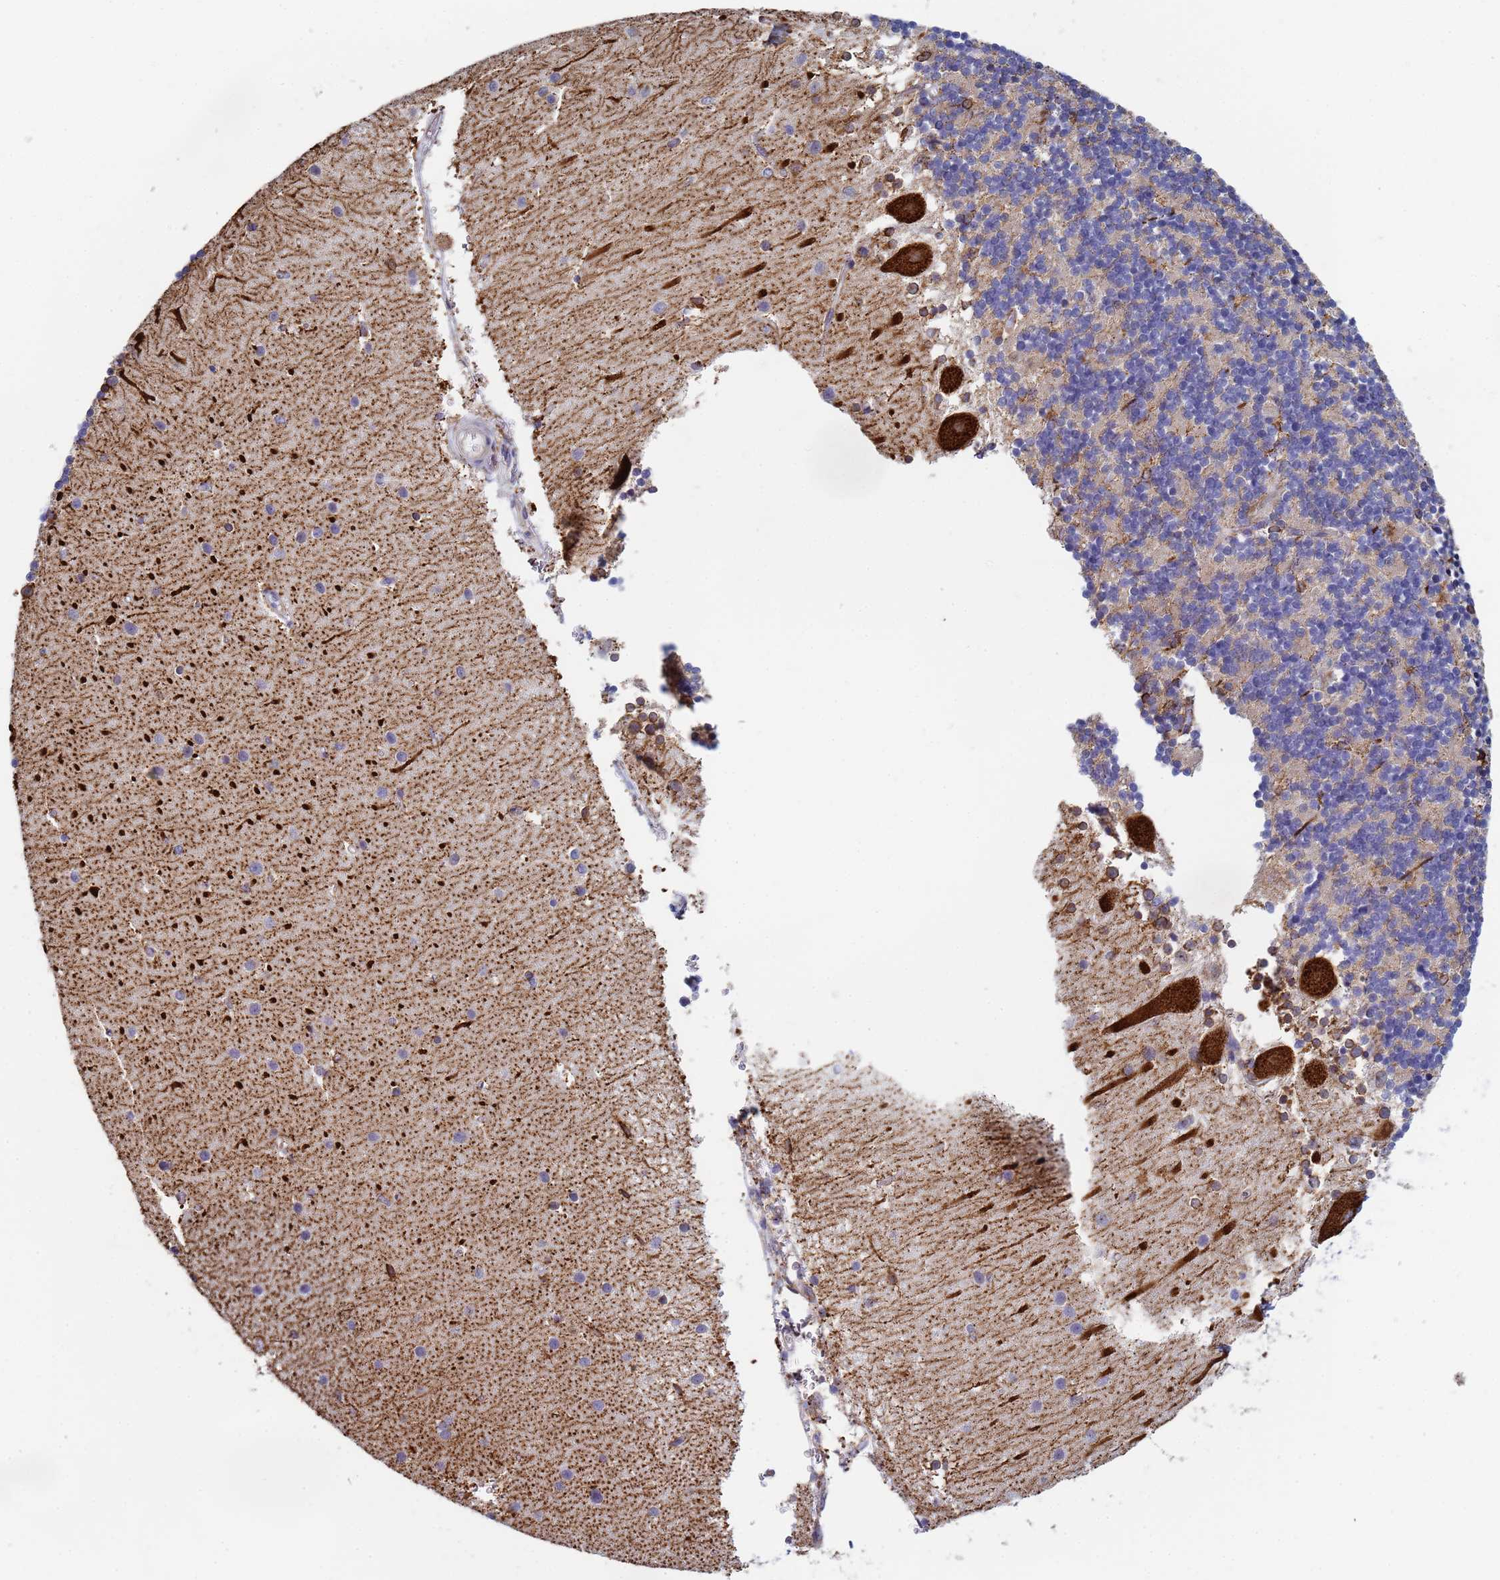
{"staining": {"intensity": "weak", "quantity": "25%-75%", "location": "cytoplasmic/membranous"}, "tissue": "cerebellum", "cell_type": "Cells in granular layer", "image_type": "normal", "snomed": [{"axis": "morphology", "description": "Normal tissue, NOS"}, {"axis": "topography", "description": "Cerebellum"}], "caption": "This image reveals unremarkable cerebellum stained with IHC to label a protein in brown. The cytoplasmic/membranous of cells in granular layer show weak positivity for the protein. Nuclei are counter-stained blue.", "gene": "GDAP2", "patient": {"sex": "male", "age": 54}}